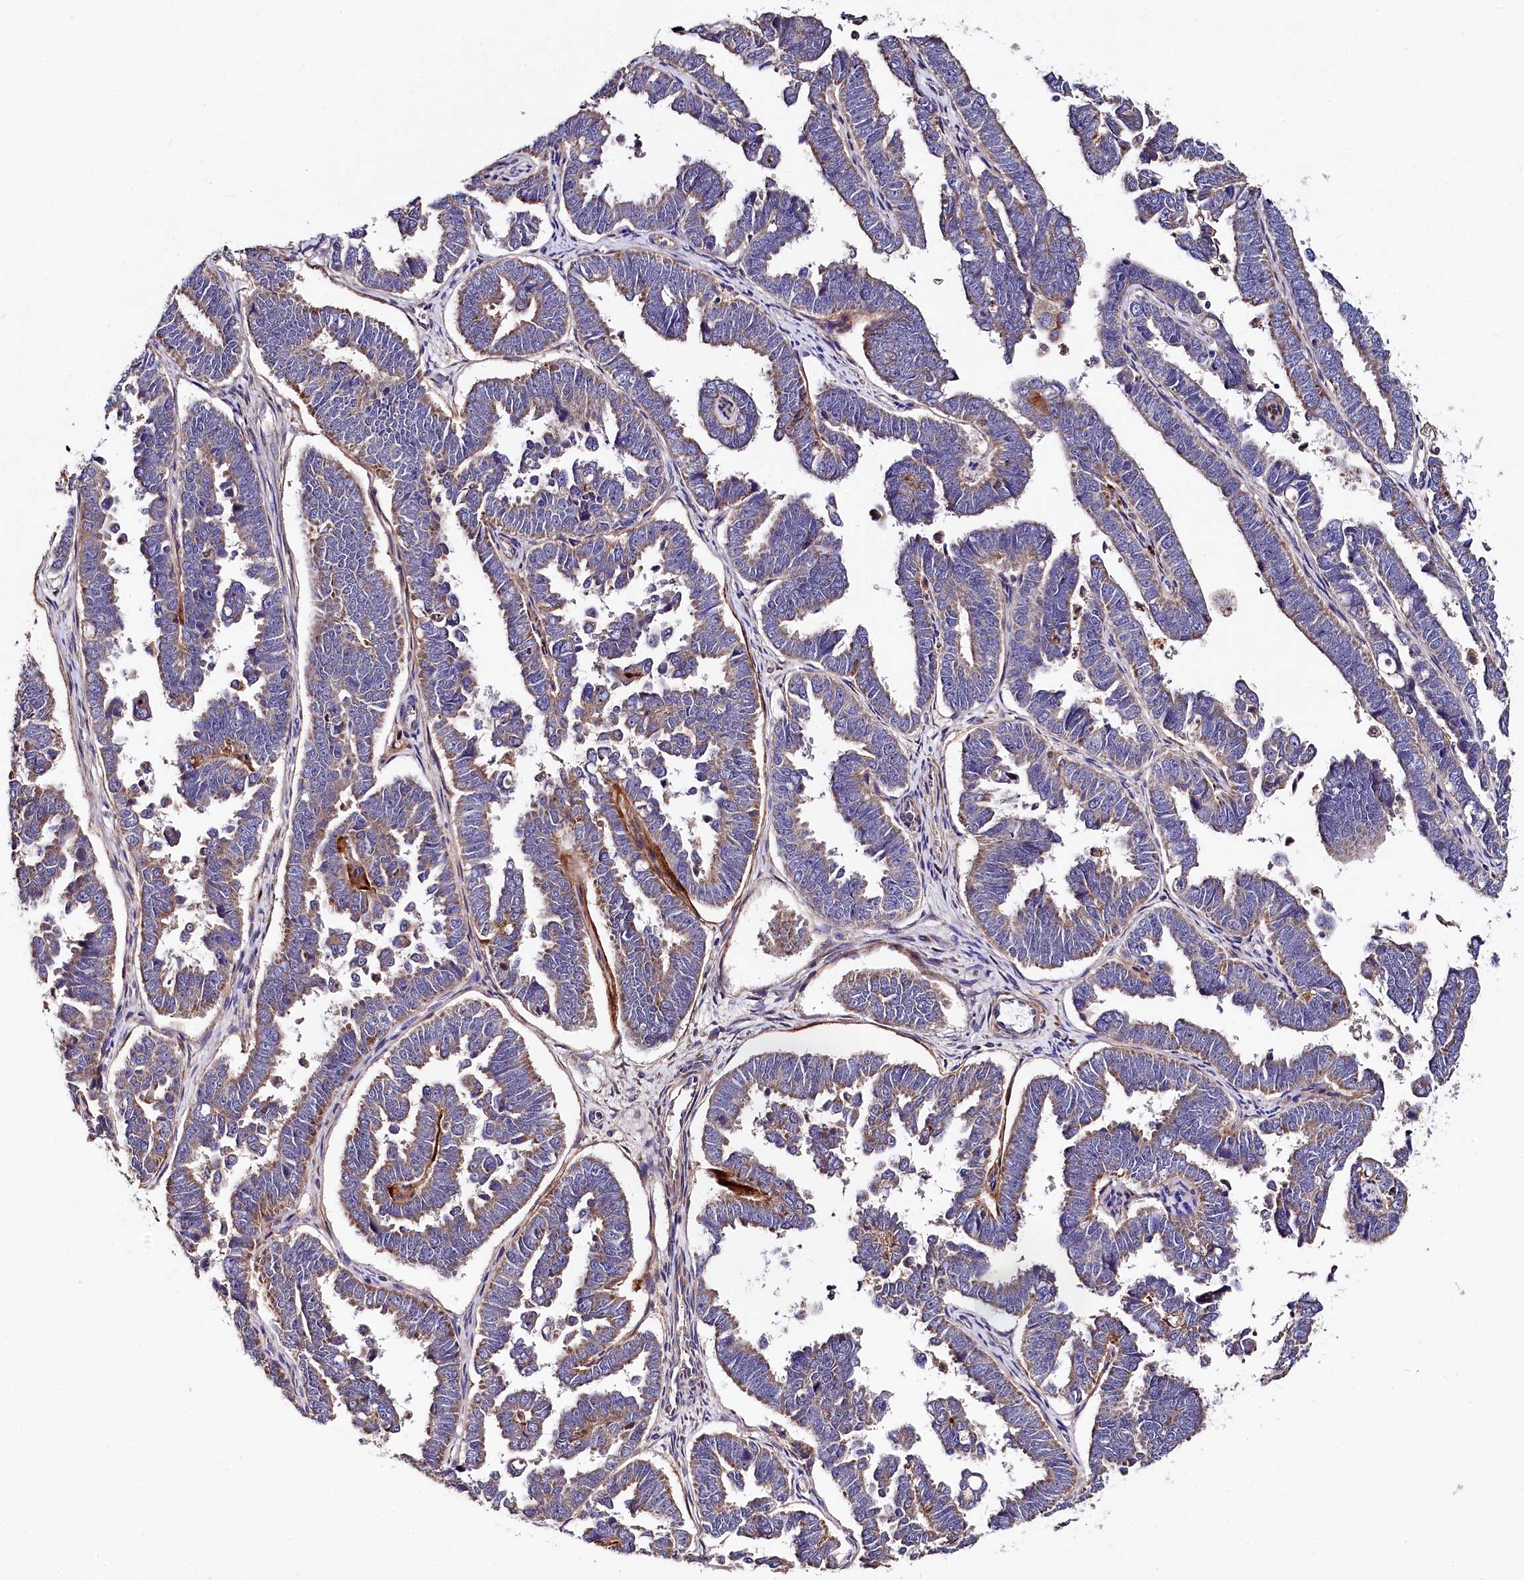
{"staining": {"intensity": "weak", "quantity": "25%-75%", "location": "cytoplasmic/membranous"}, "tissue": "endometrial cancer", "cell_type": "Tumor cells", "image_type": "cancer", "snomed": [{"axis": "morphology", "description": "Adenocarcinoma, NOS"}, {"axis": "topography", "description": "Endometrium"}], "caption": "This is an image of immunohistochemistry staining of adenocarcinoma (endometrial), which shows weak staining in the cytoplasmic/membranous of tumor cells.", "gene": "SPRYD3", "patient": {"sex": "female", "age": 75}}